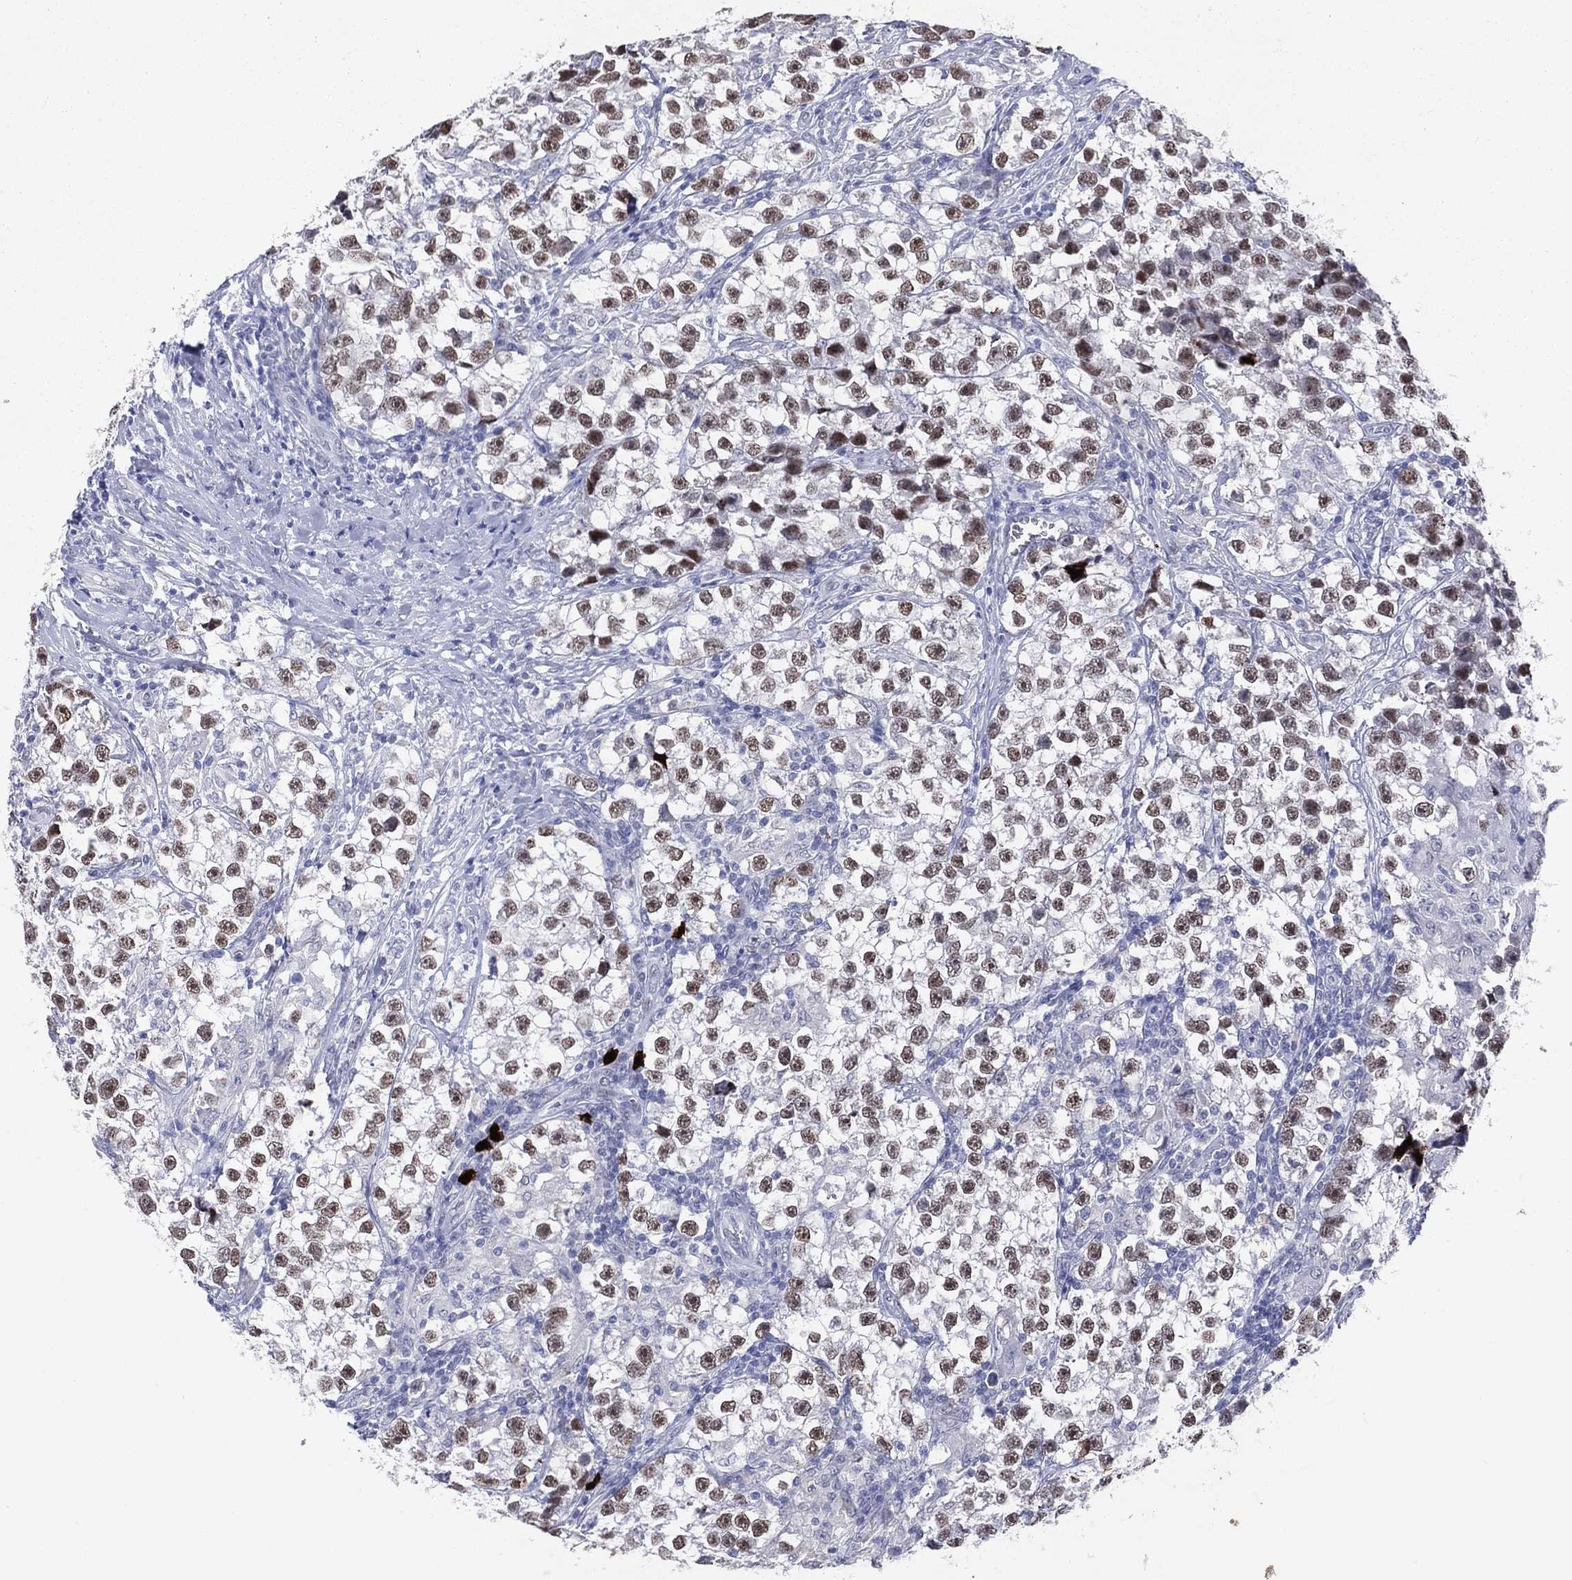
{"staining": {"intensity": "weak", "quantity": ">75%", "location": "nuclear"}, "tissue": "testis cancer", "cell_type": "Tumor cells", "image_type": "cancer", "snomed": [{"axis": "morphology", "description": "Seminoma, NOS"}, {"axis": "topography", "description": "Testis"}], "caption": "A low amount of weak nuclear expression is seen in approximately >75% of tumor cells in testis cancer (seminoma) tissue. The protein of interest is stained brown, and the nuclei are stained in blue (DAB (3,3'-diaminobenzidine) IHC with brightfield microscopy, high magnification).", "gene": "CFAP58", "patient": {"sex": "male", "age": 46}}